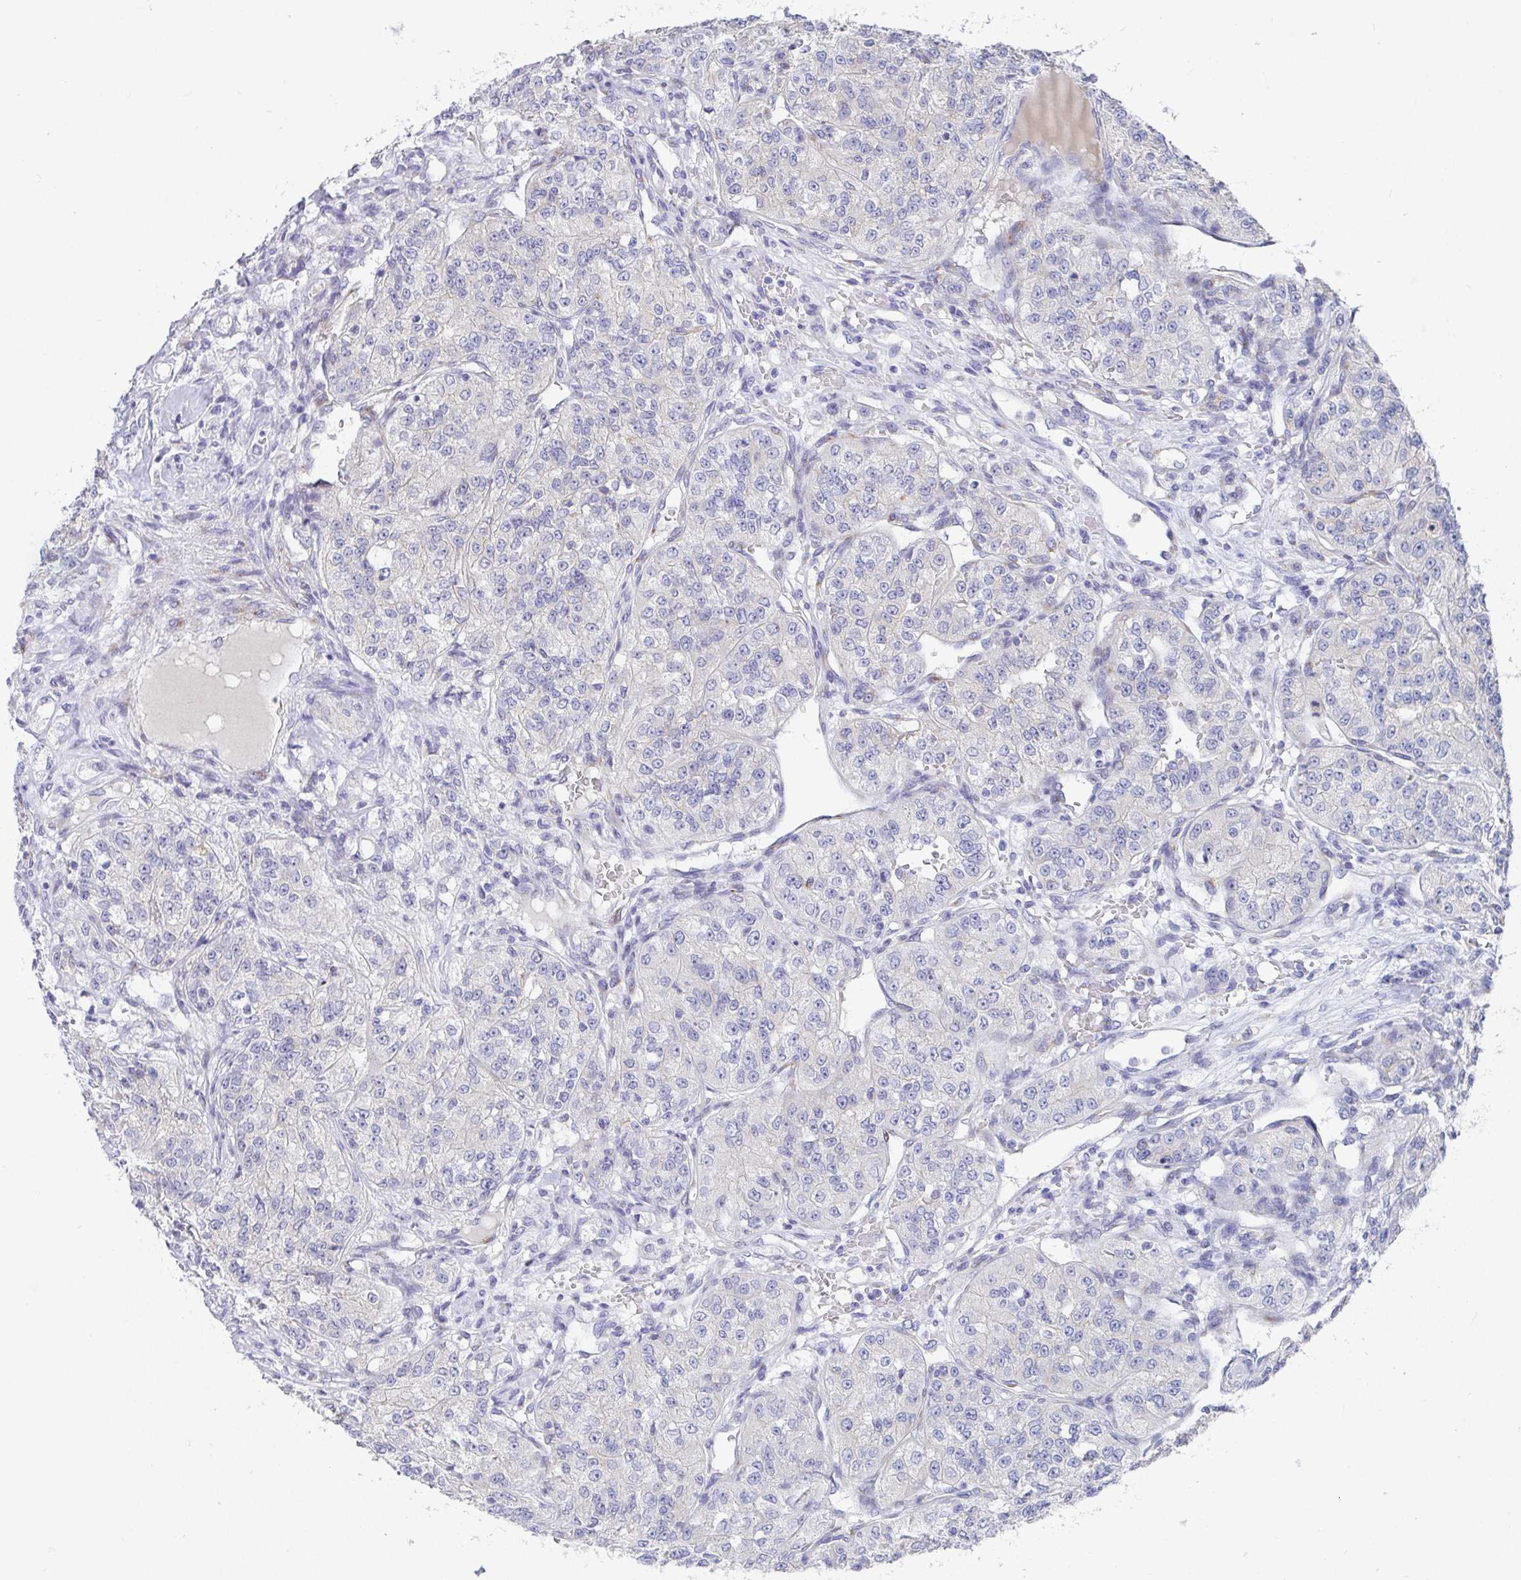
{"staining": {"intensity": "negative", "quantity": "none", "location": "none"}, "tissue": "renal cancer", "cell_type": "Tumor cells", "image_type": "cancer", "snomed": [{"axis": "morphology", "description": "Adenocarcinoma, NOS"}, {"axis": "topography", "description": "Kidney"}], "caption": "There is no significant staining in tumor cells of adenocarcinoma (renal).", "gene": "TAS2R39", "patient": {"sex": "female", "age": 63}}